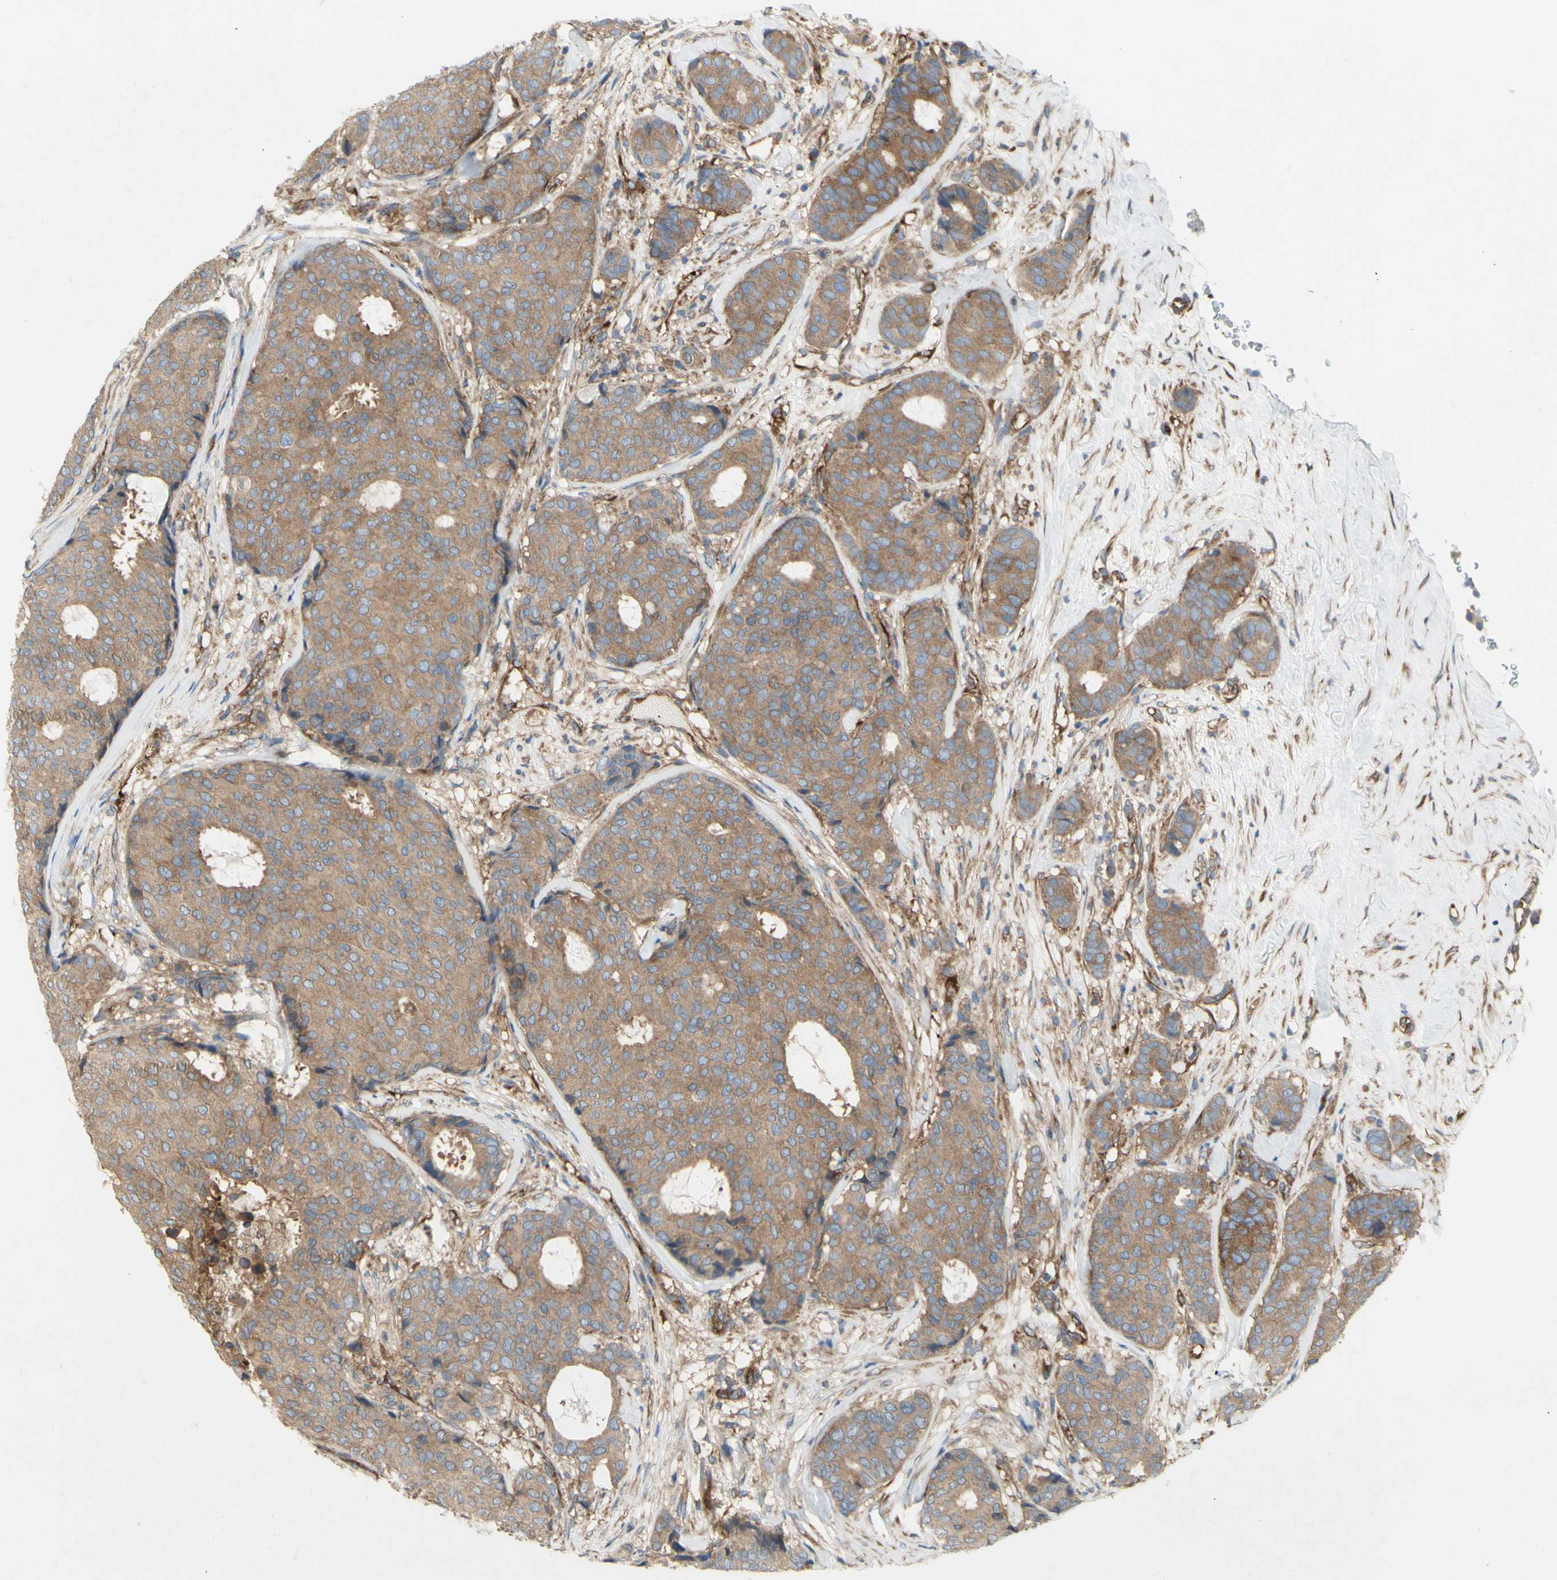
{"staining": {"intensity": "moderate", "quantity": ">75%", "location": "cytoplasmic/membranous"}, "tissue": "breast cancer", "cell_type": "Tumor cells", "image_type": "cancer", "snomed": [{"axis": "morphology", "description": "Duct carcinoma"}, {"axis": "topography", "description": "Breast"}], "caption": "Moderate cytoplasmic/membranous expression for a protein is appreciated in about >75% of tumor cells of breast cancer using immunohistochemistry.", "gene": "KLC1", "patient": {"sex": "female", "age": 75}}